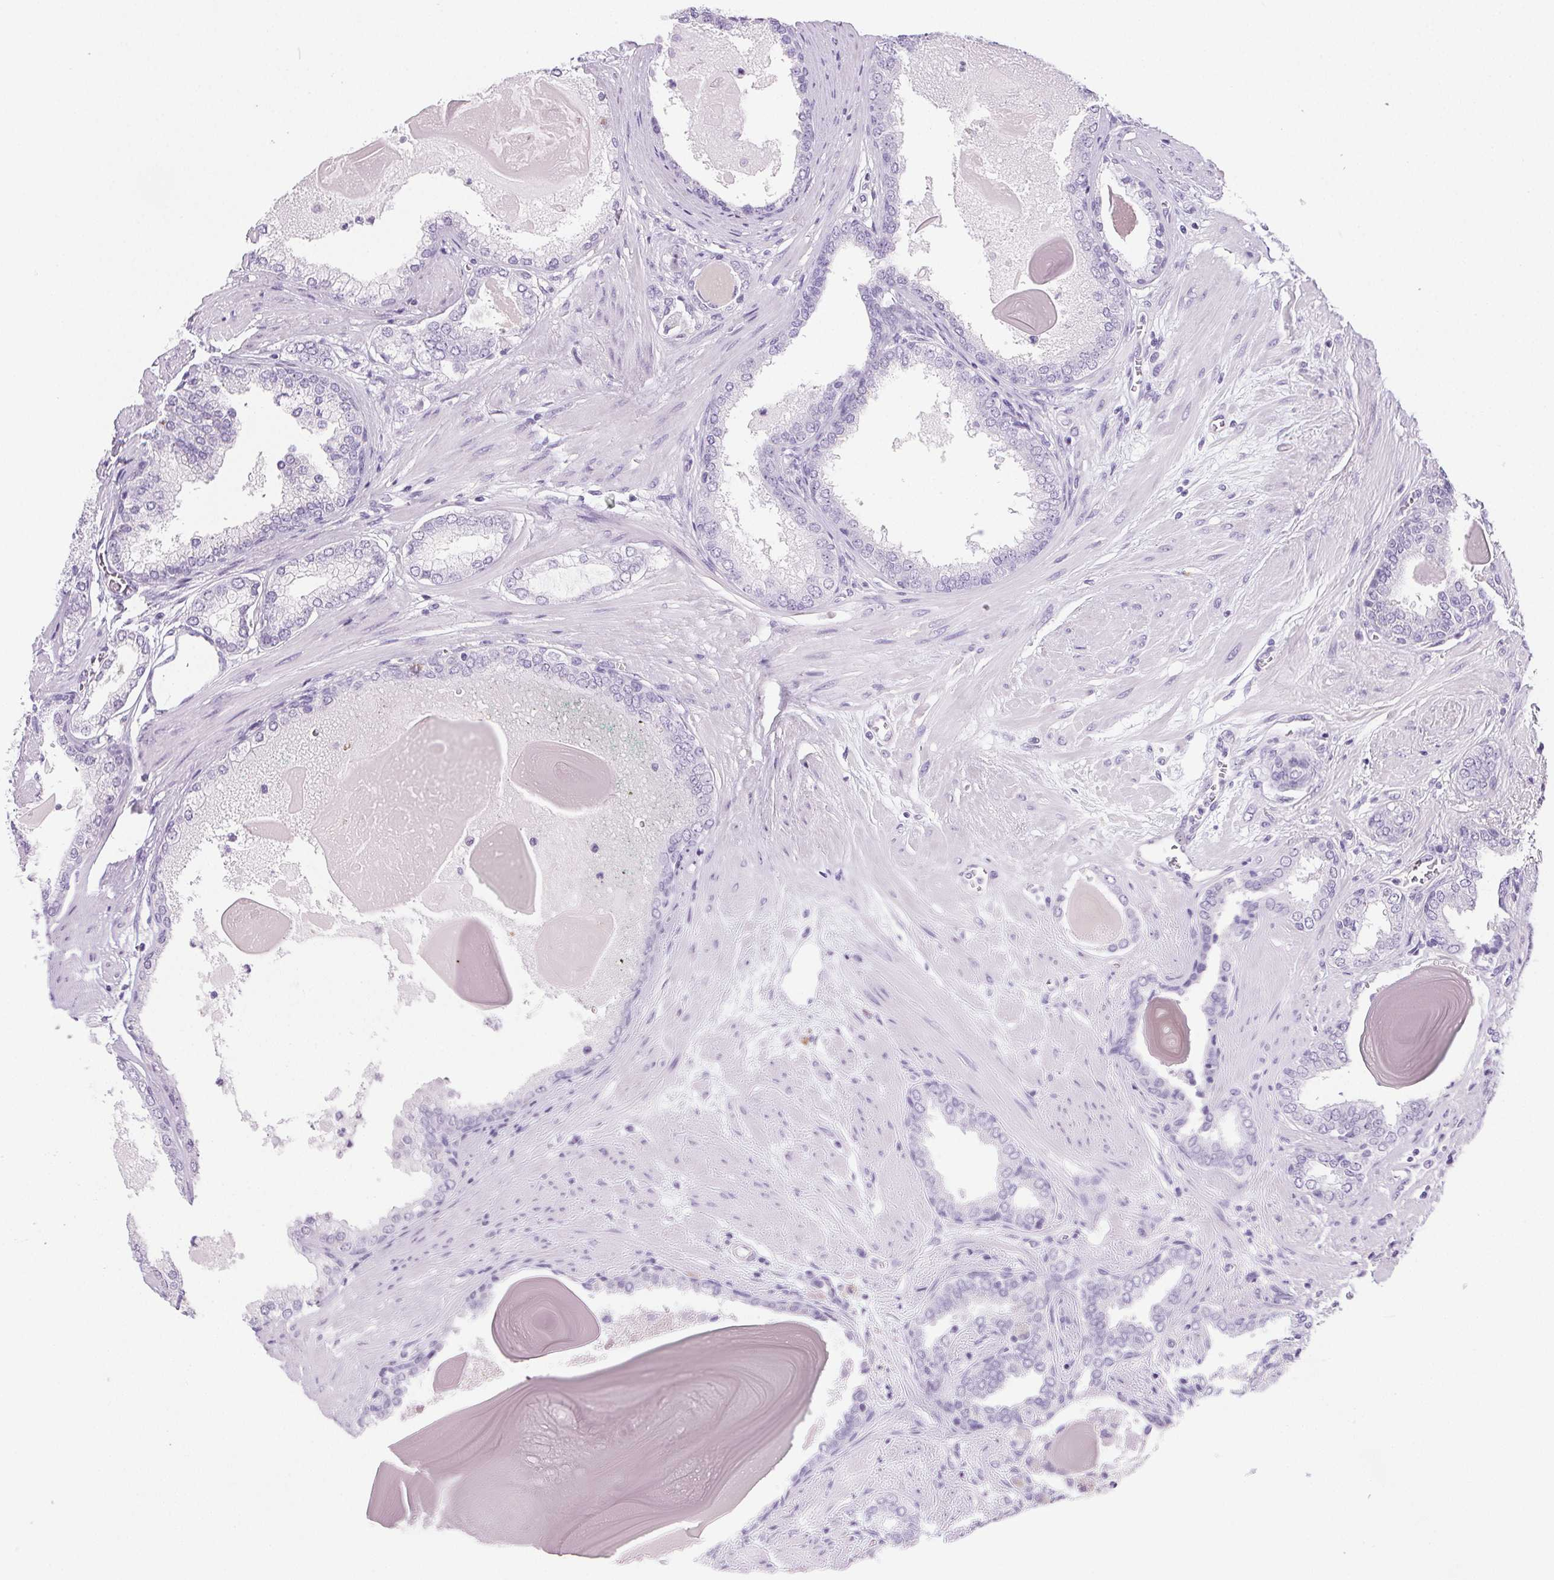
{"staining": {"intensity": "negative", "quantity": "none", "location": "none"}, "tissue": "prostate cancer", "cell_type": "Tumor cells", "image_type": "cancer", "snomed": [{"axis": "morphology", "description": "Adenocarcinoma, Low grade"}, {"axis": "topography", "description": "Prostate"}], "caption": "Immunohistochemical staining of prostate cancer exhibits no significant positivity in tumor cells.", "gene": "PRSS3", "patient": {"sex": "male", "age": 64}}